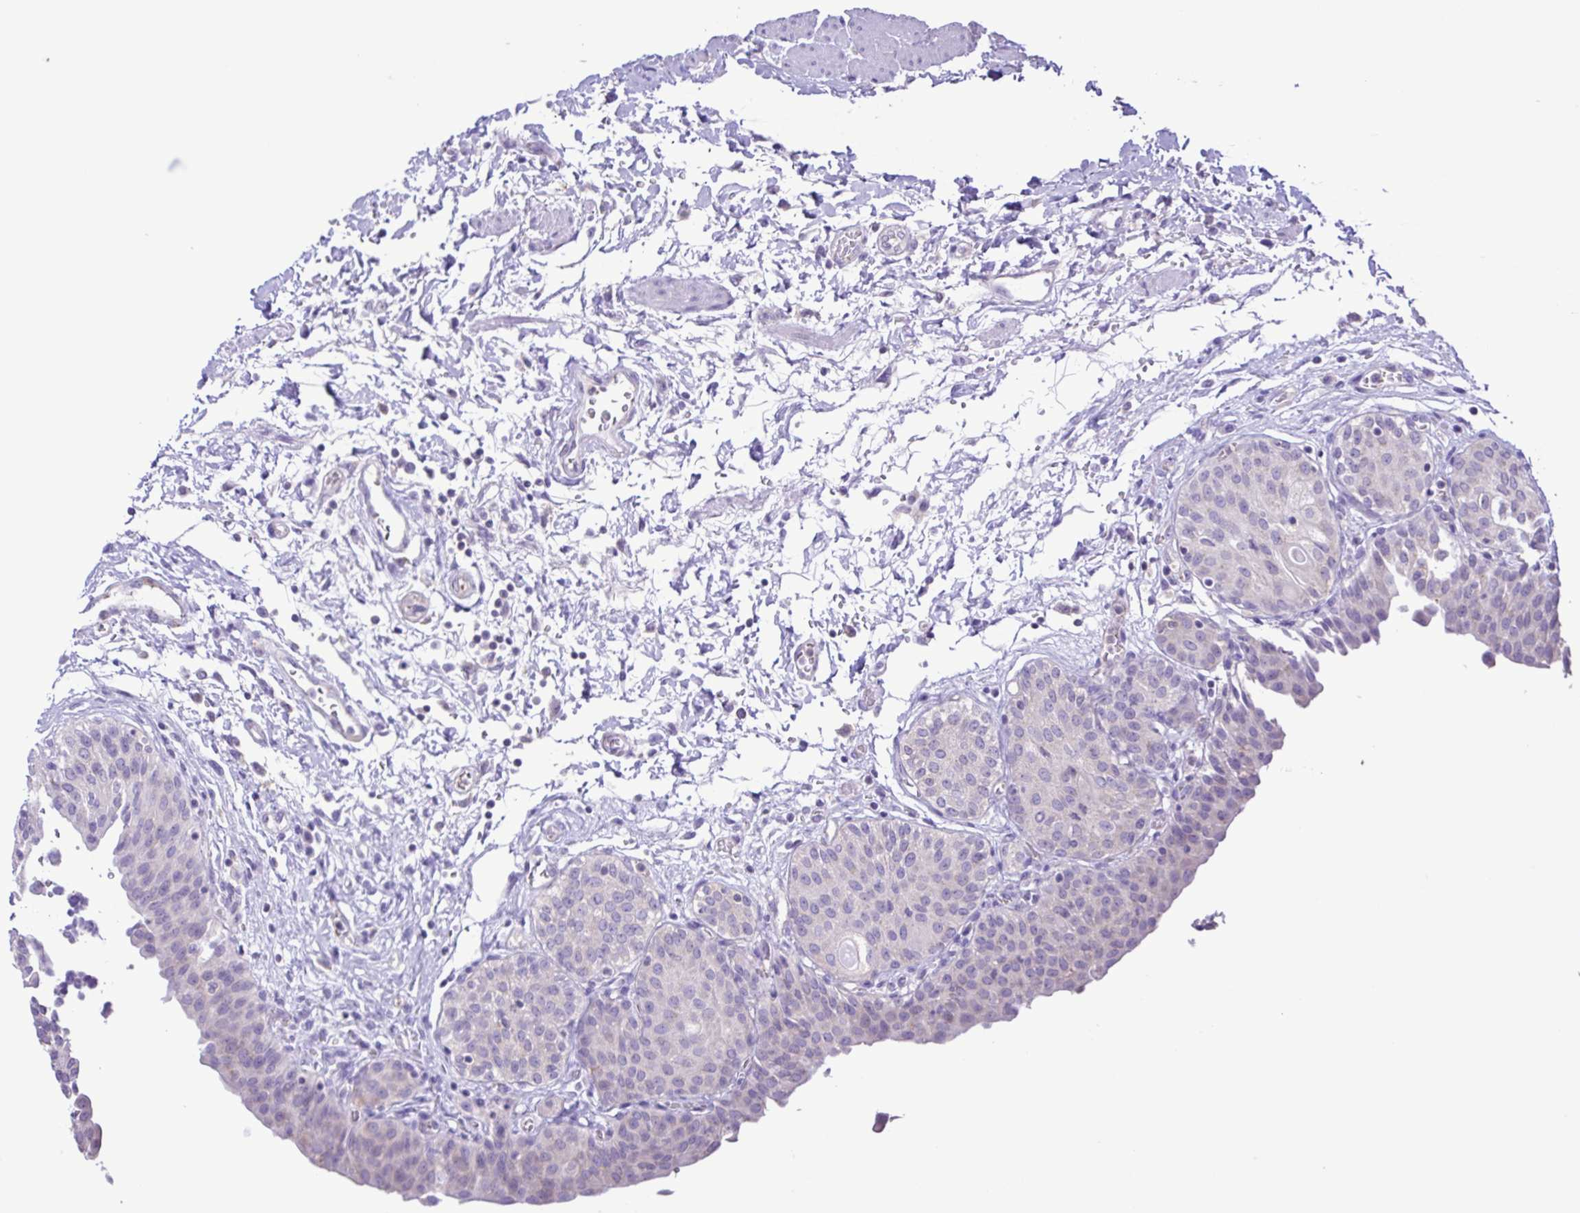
{"staining": {"intensity": "negative", "quantity": "none", "location": "none"}, "tissue": "urinary bladder", "cell_type": "Urothelial cells", "image_type": "normal", "snomed": [{"axis": "morphology", "description": "Normal tissue, NOS"}, {"axis": "topography", "description": "Urinary bladder"}], "caption": "Urinary bladder stained for a protein using immunohistochemistry (IHC) displays no positivity urothelial cells.", "gene": "CYP17A1", "patient": {"sex": "male", "age": 68}}